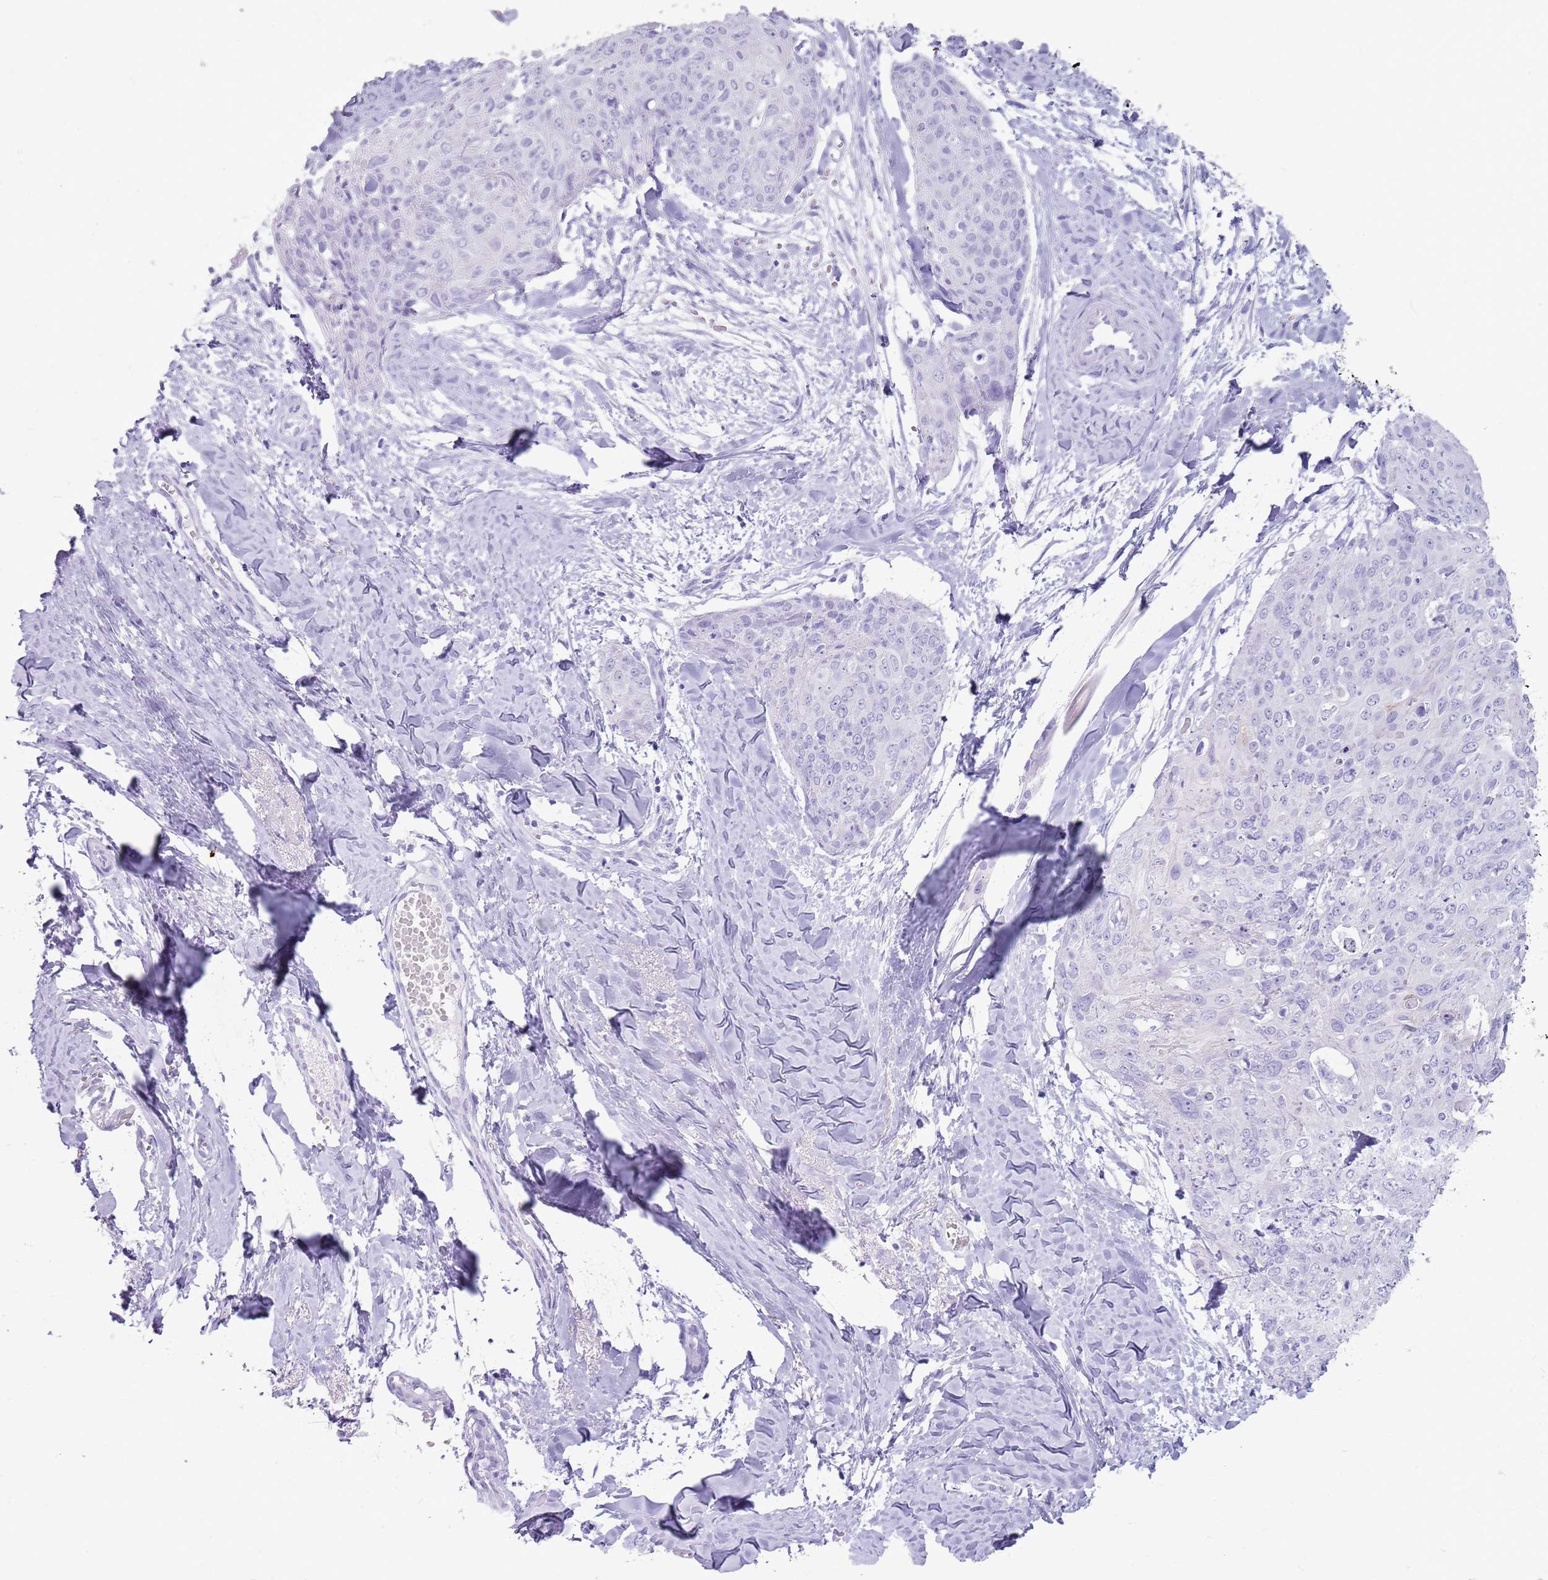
{"staining": {"intensity": "negative", "quantity": "none", "location": "none"}, "tissue": "skin cancer", "cell_type": "Tumor cells", "image_type": "cancer", "snomed": [{"axis": "morphology", "description": "Squamous cell carcinoma, NOS"}, {"axis": "topography", "description": "Skin"}, {"axis": "topography", "description": "Vulva"}], "caption": "Human skin cancer stained for a protein using immunohistochemistry (IHC) displays no positivity in tumor cells.", "gene": "NBPF3", "patient": {"sex": "female", "age": 85}}